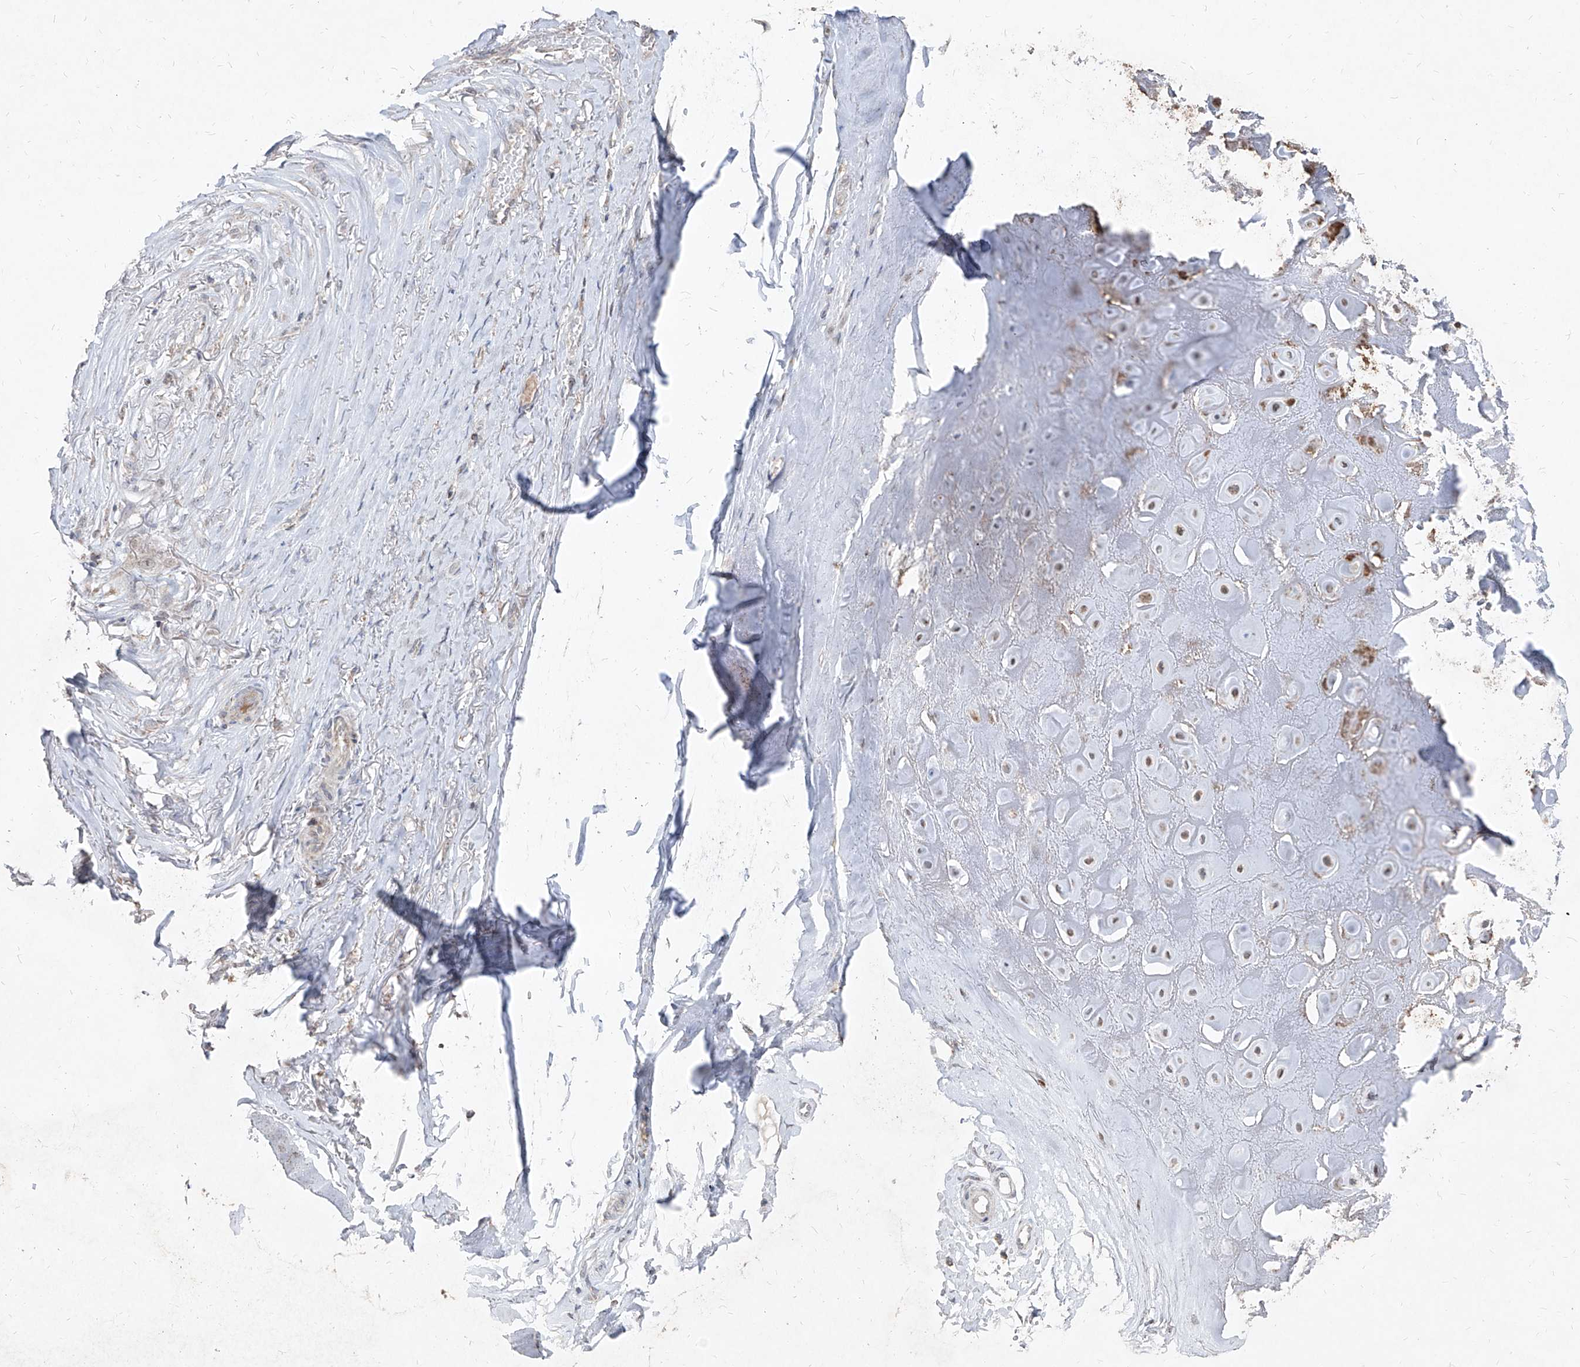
{"staining": {"intensity": "negative", "quantity": "none", "location": "none"}, "tissue": "adipose tissue", "cell_type": "Adipocytes", "image_type": "normal", "snomed": [{"axis": "morphology", "description": "Normal tissue, NOS"}, {"axis": "morphology", "description": "Basal cell carcinoma"}, {"axis": "topography", "description": "Skin"}], "caption": "There is no significant expression in adipocytes of adipose tissue.", "gene": "NDUFB3", "patient": {"sex": "female", "age": 89}}